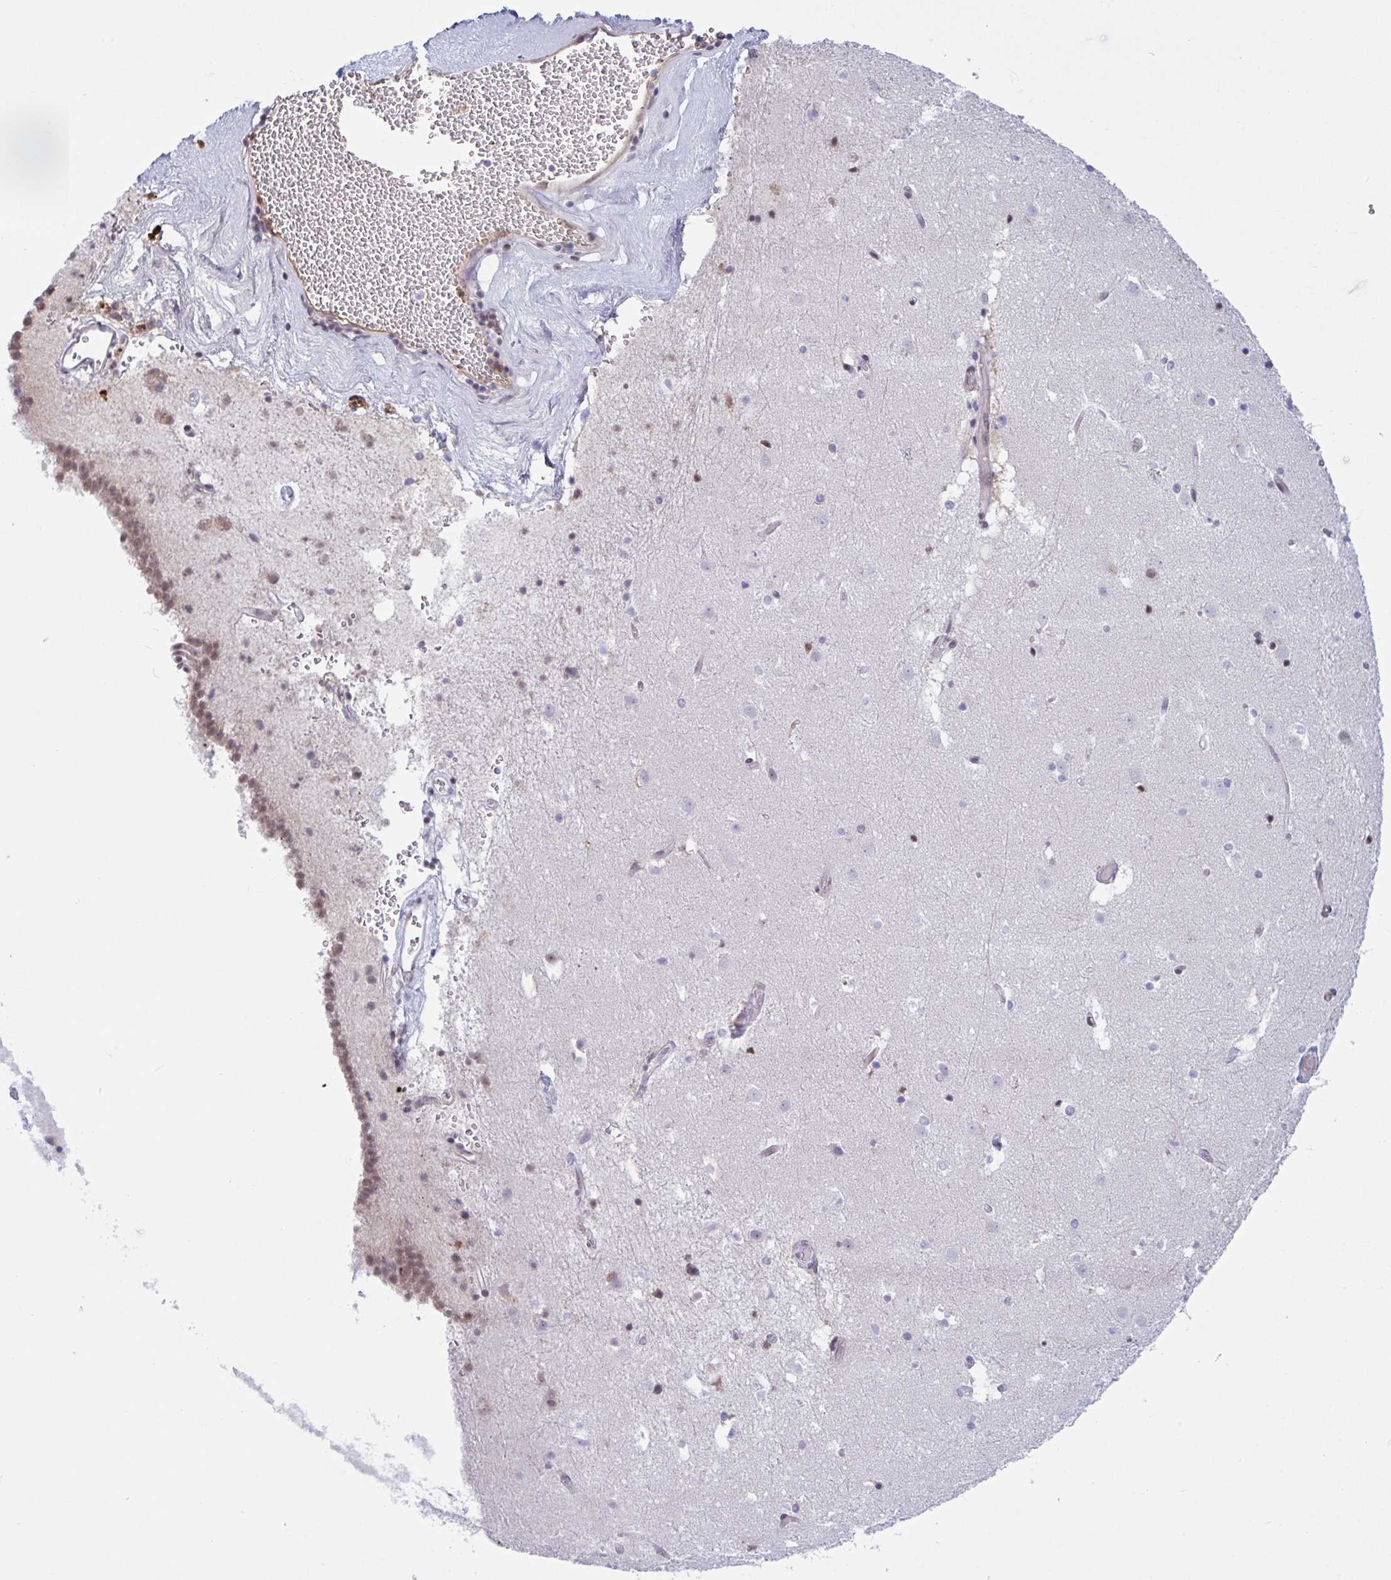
{"staining": {"intensity": "moderate", "quantity": "<25%", "location": "nuclear"}, "tissue": "caudate", "cell_type": "Glial cells", "image_type": "normal", "snomed": [{"axis": "morphology", "description": "Normal tissue, NOS"}, {"axis": "topography", "description": "Lateral ventricle wall"}], "caption": "Immunohistochemical staining of normal caudate shows low levels of moderate nuclear expression in approximately <25% of glial cells. (IHC, brightfield microscopy, high magnification).", "gene": "PLG", "patient": {"sex": "male", "age": 37}}